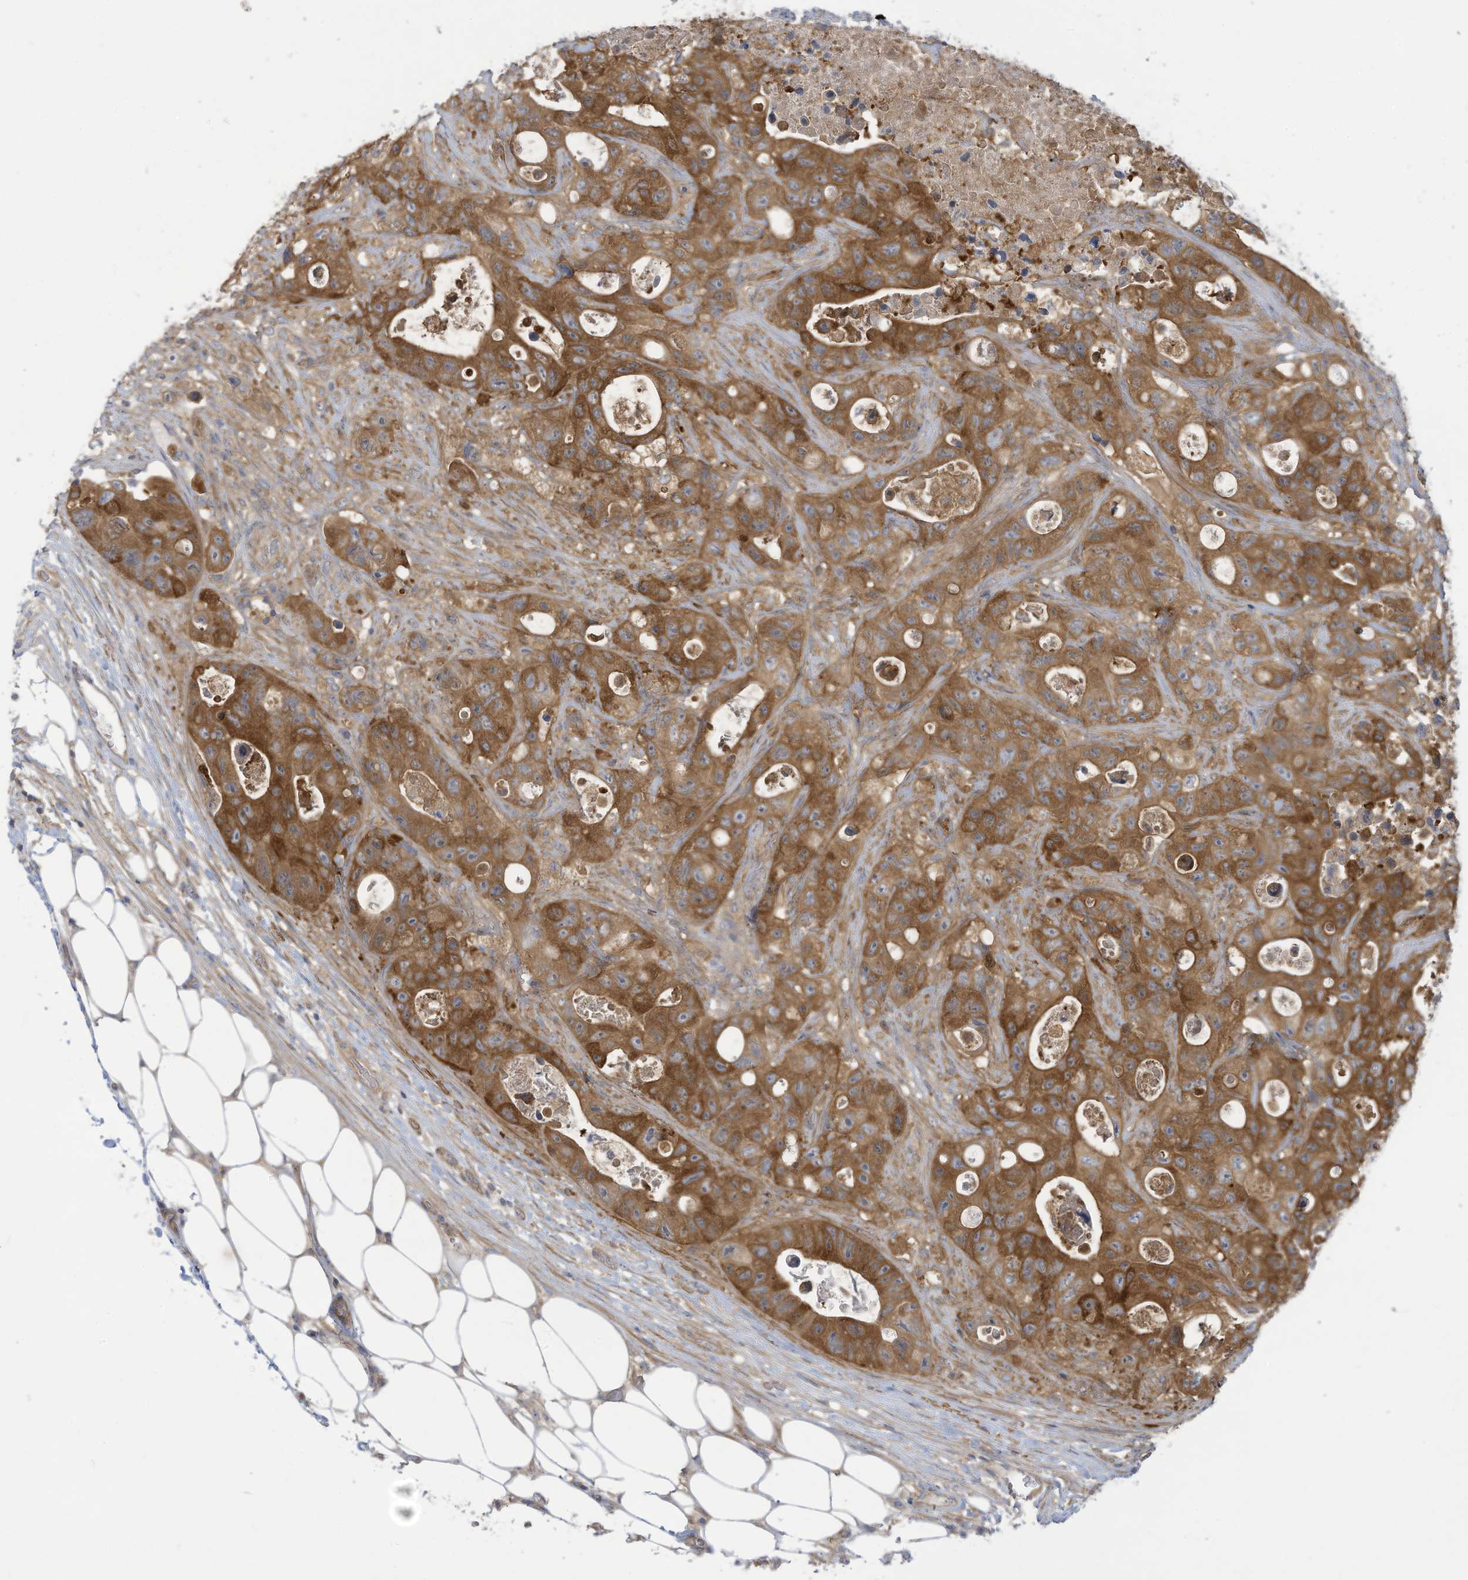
{"staining": {"intensity": "strong", "quantity": ">75%", "location": "cytoplasmic/membranous"}, "tissue": "colorectal cancer", "cell_type": "Tumor cells", "image_type": "cancer", "snomed": [{"axis": "morphology", "description": "Adenocarcinoma, NOS"}, {"axis": "topography", "description": "Colon"}], "caption": "The immunohistochemical stain shows strong cytoplasmic/membranous staining in tumor cells of colorectal cancer (adenocarcinoma) tissue. (DAB IHC with brightfield microscopy, high magnification).", "gene": "ADI1", "patient": {"sex": "female", "age": 46}}